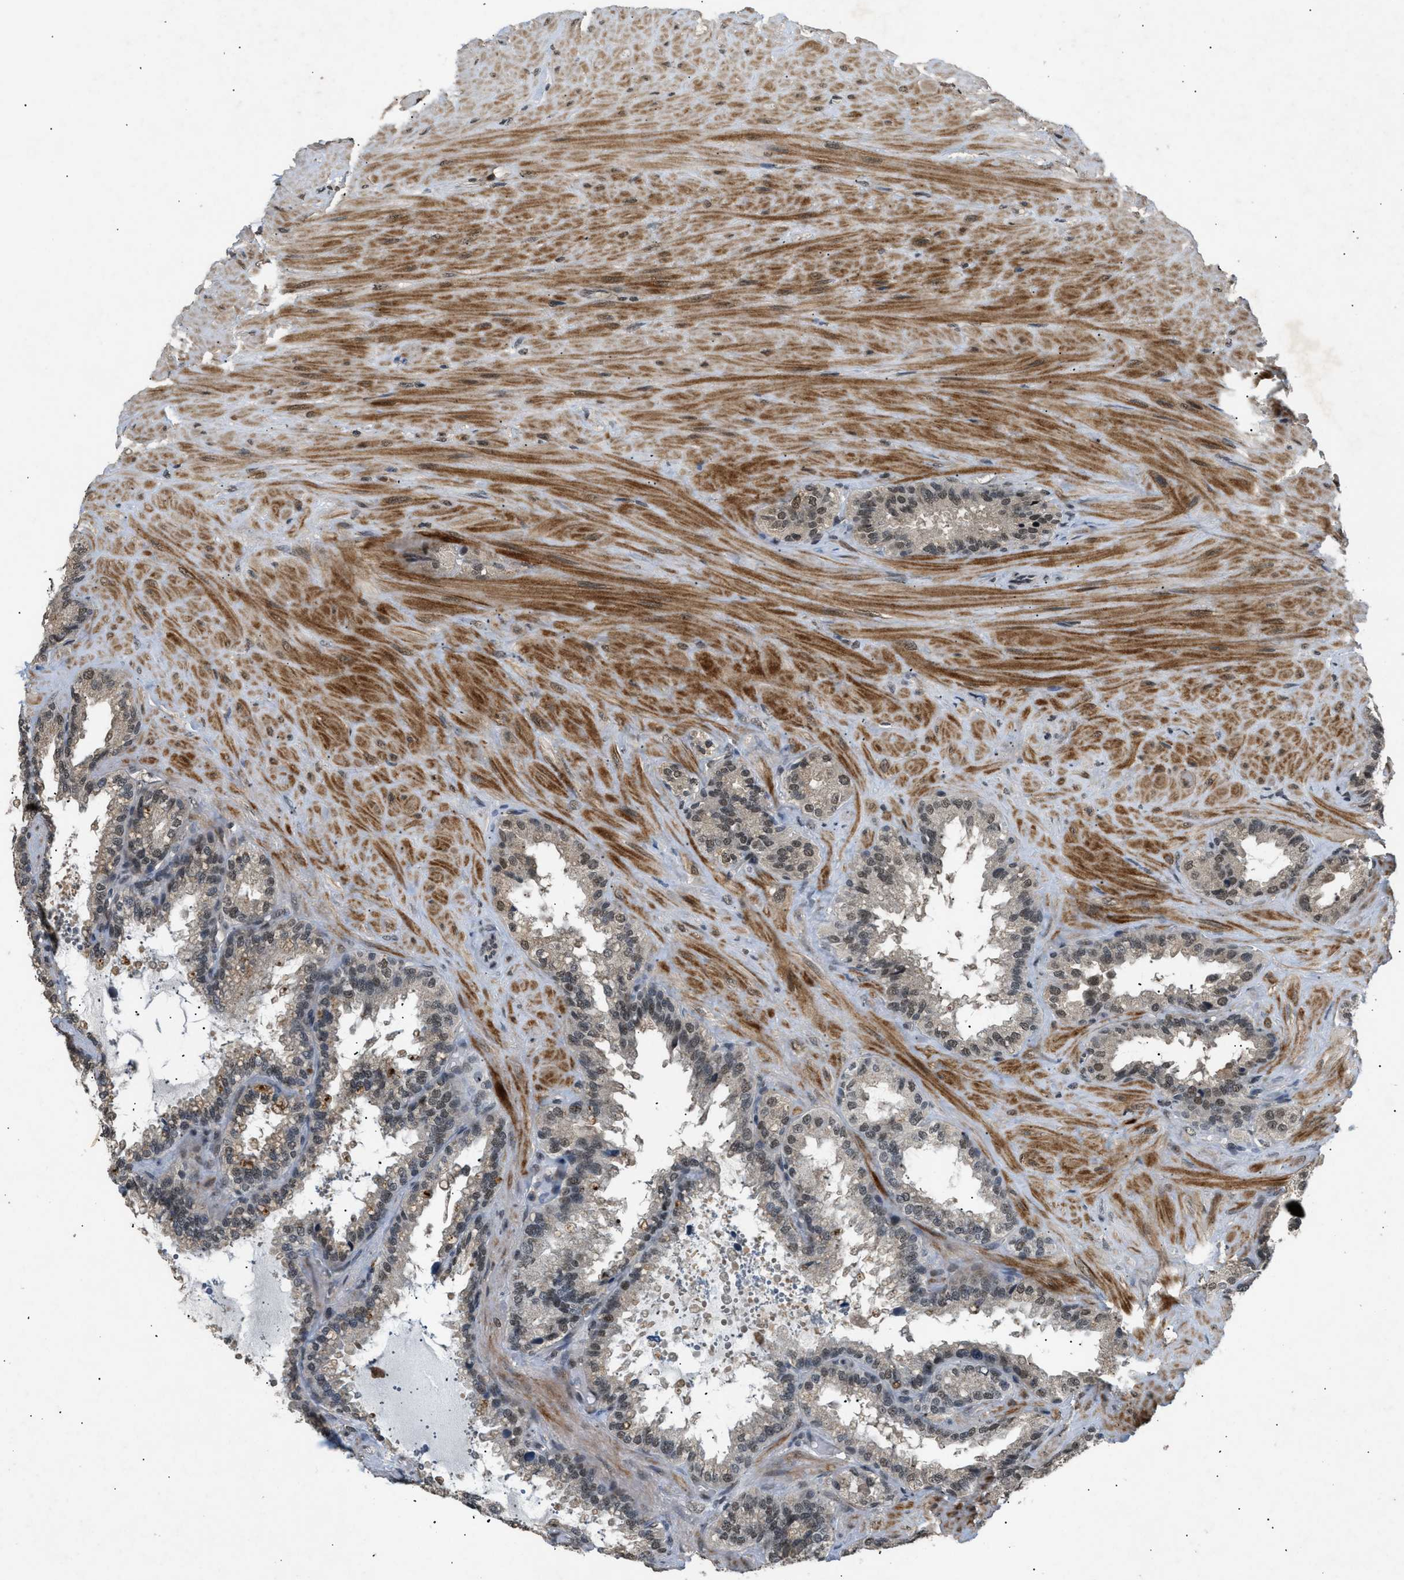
{"staining": {"intensity": "moderate", "quantity": ">75%", "location": "nuclear"}, "tissue": "seminal vesicle", "cell_type": "Glandular cells", "image_type": "normal", "snomed": [{"axis": "morphology", "description": "Normal tissue, NOS"}, {"axis": "topography", "description": "Seminal veicle"}], "caption": "Seminal vesicle stained with IHC shows moderate nuclear expression in approximately >75% of glandular cells.", "gene": "RBM5", "patient": {"sex": "male", "age": 46}}